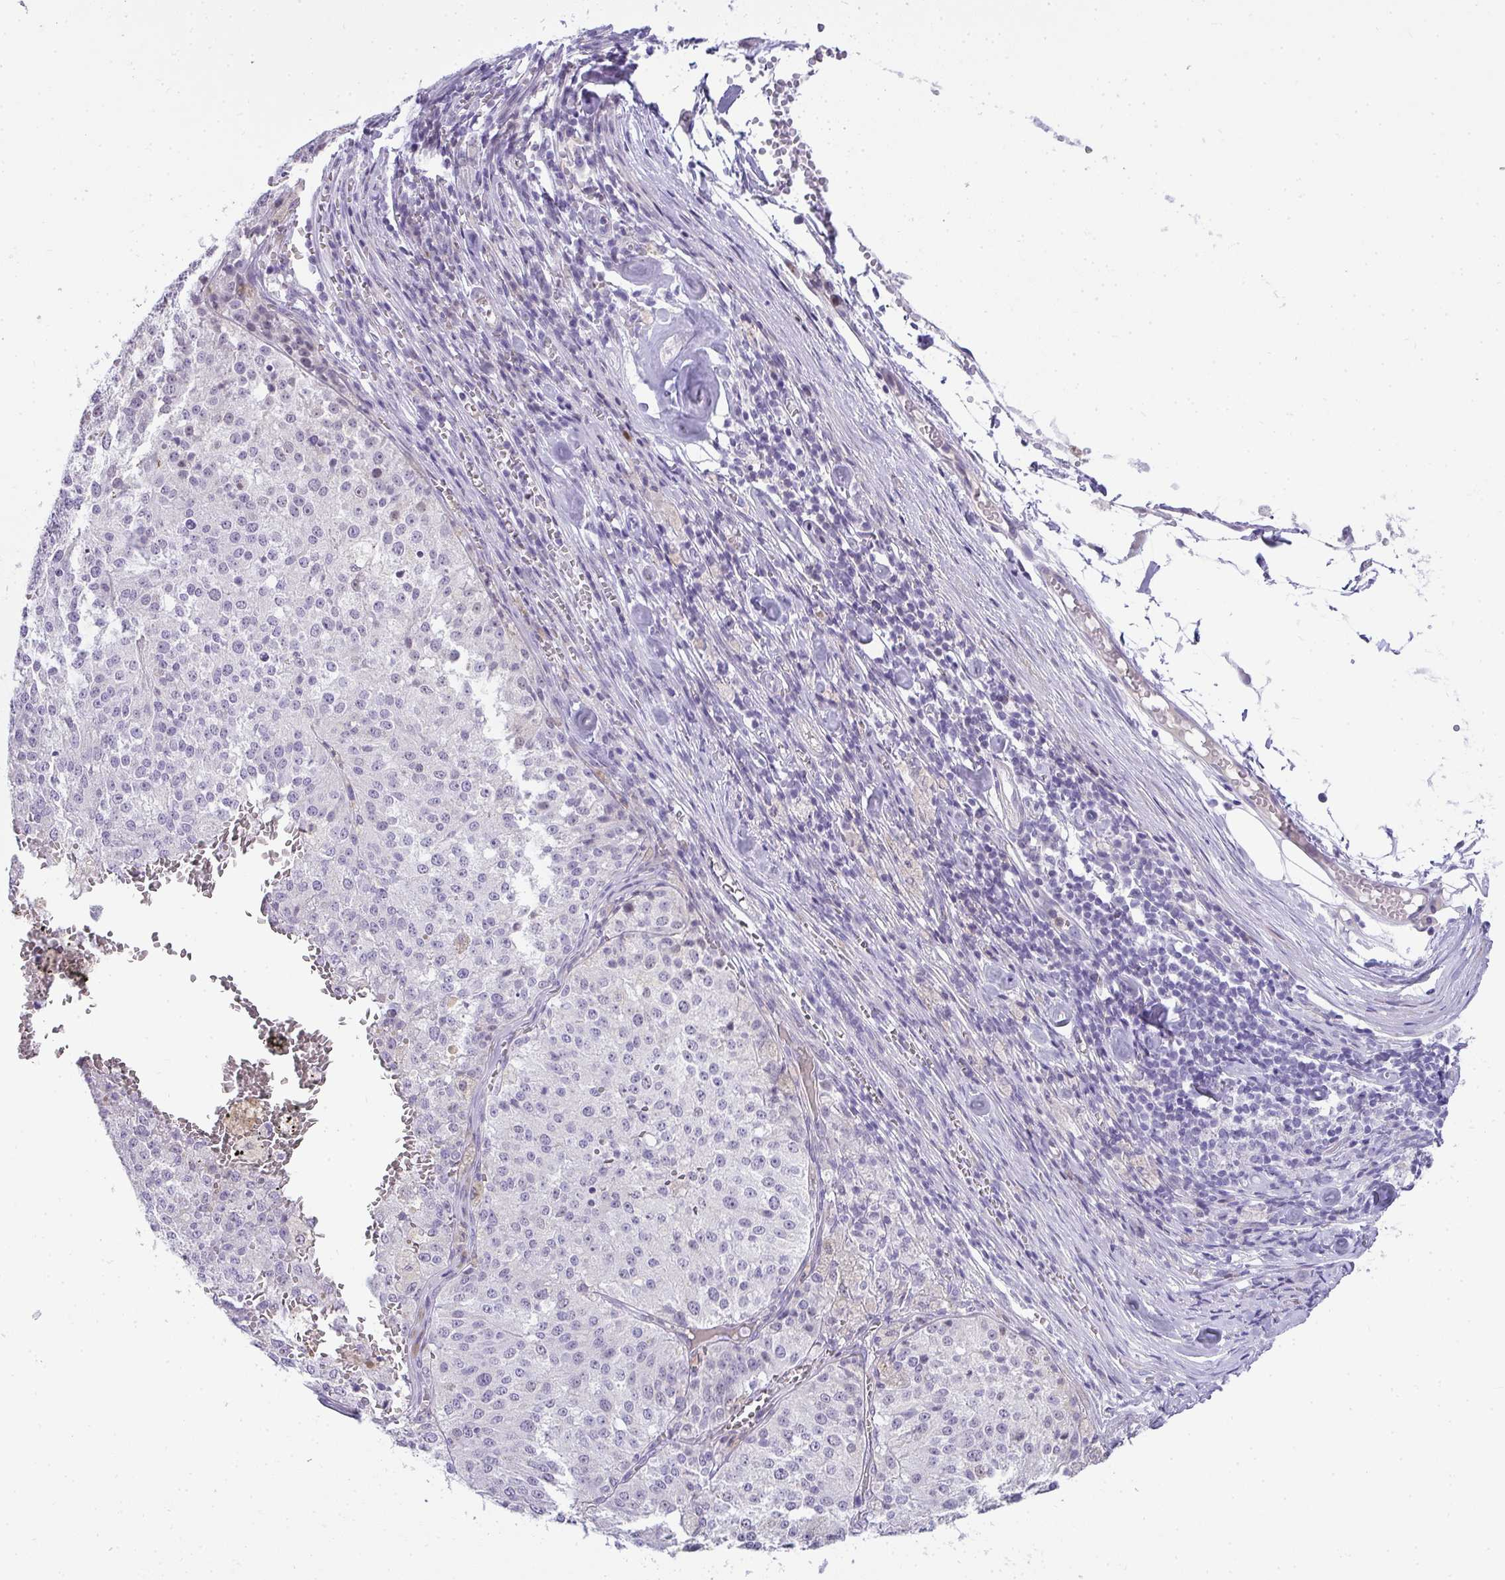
{"staining": {"intensity": "negative", "quantity": "none", "location": "none"}, "tissue": "melanoma", "cell_type": "Tumor cells", "image_type": "cancer", "snomed": [{"axis": "morphology", "description": "Malignant melanoma, Metastatic site"}, {"axis": "topography", "description": "Lymph node"}], "caption": "Tumor cells show no significant expression in melanoma. The staining is performed using DAB (3,3'-diaminobenzidine) brown chromogen with nuclei counter-stained in using hematoxylin.", "gene": "AK5", "patient": {"sex": "female", "age": 64}}